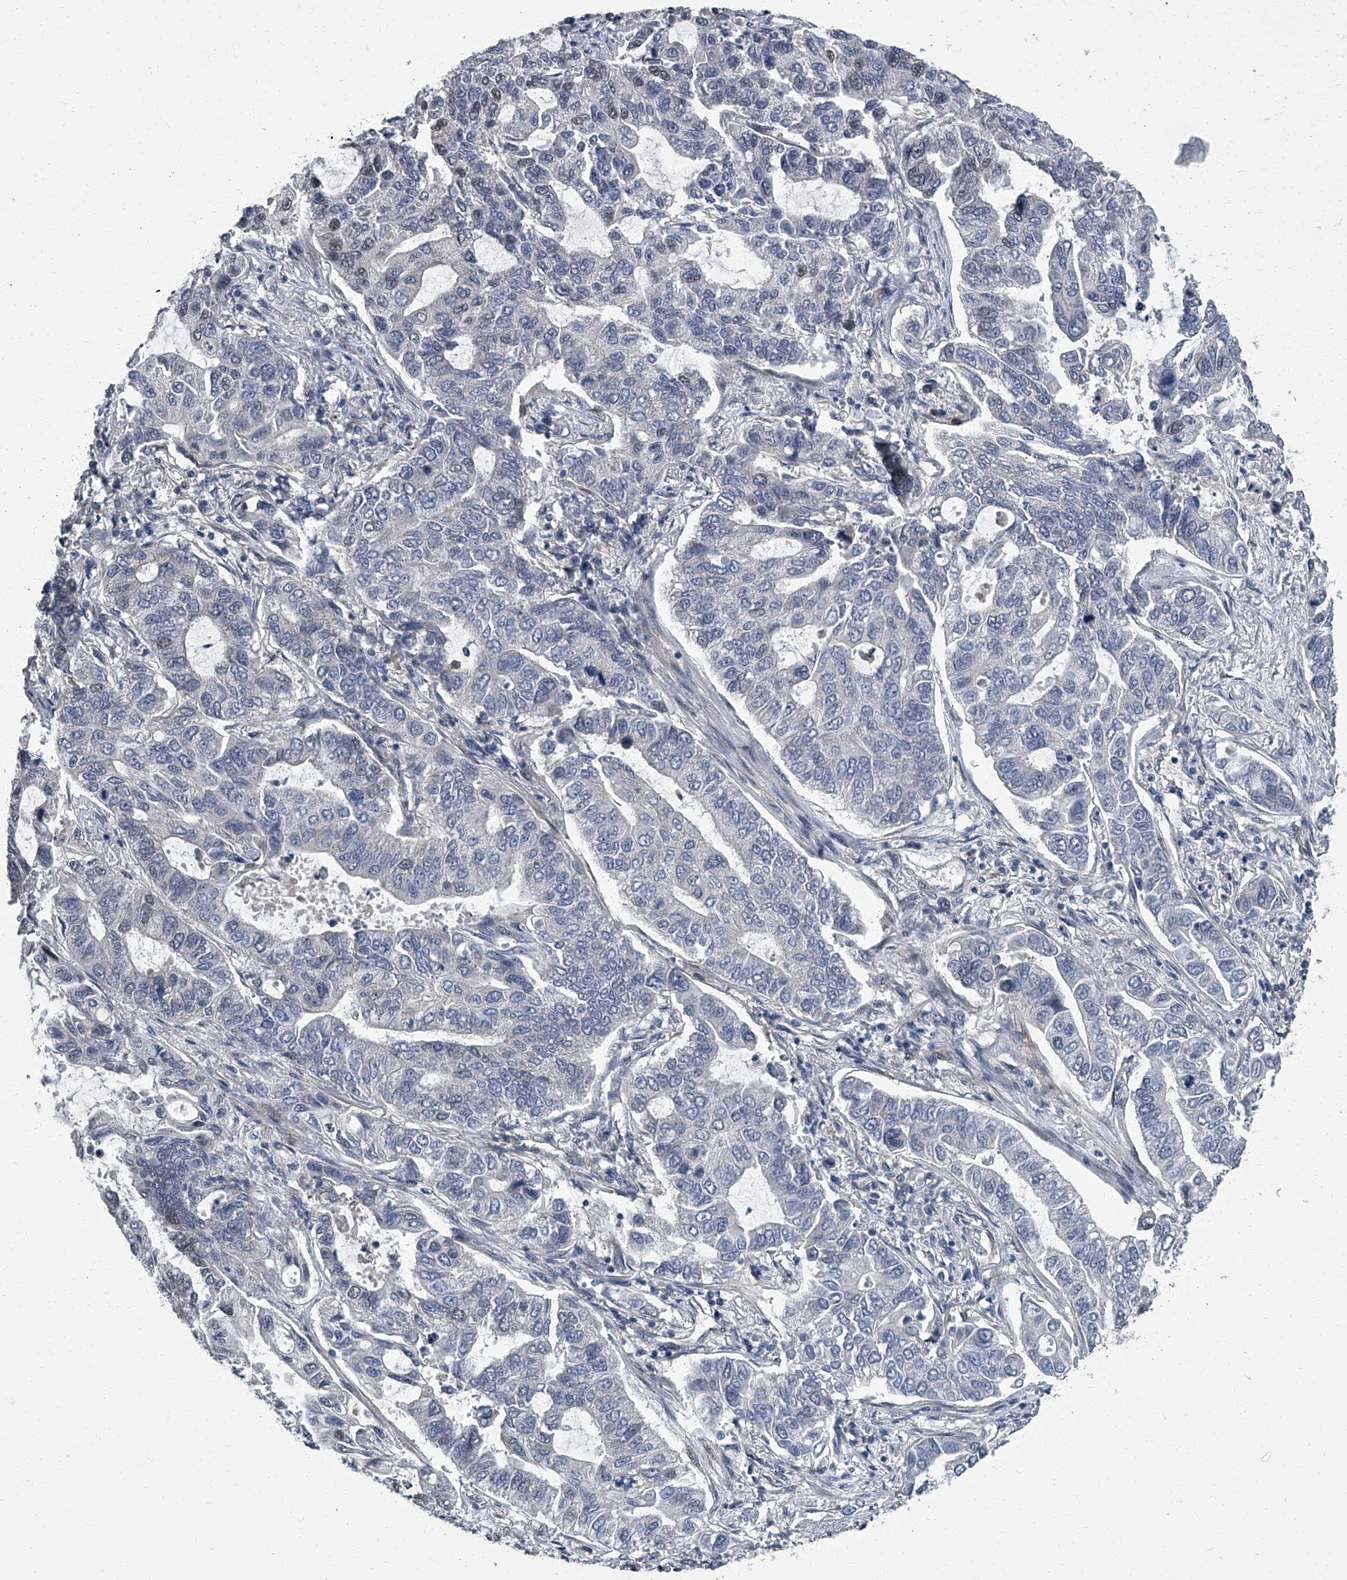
{"staining": {"intensity": "negative", "quantity": "none", "location": "none"}, "tissue": "lung cancer", "cell_type": "Tumor cells", "image_type": "cancer", "snomed": [{"axis": "morphology", "description": "Adenocarcinoma, NOS"}, {"axis": "topography", "description": "Lung"}], "caption": "This is a image of immunohistochemistry (IHC) staining of lung cancer, which shows no positivity in tumor cells.", "gene": "ZNF274", "patient": {"sex": "male", "age": 64}}